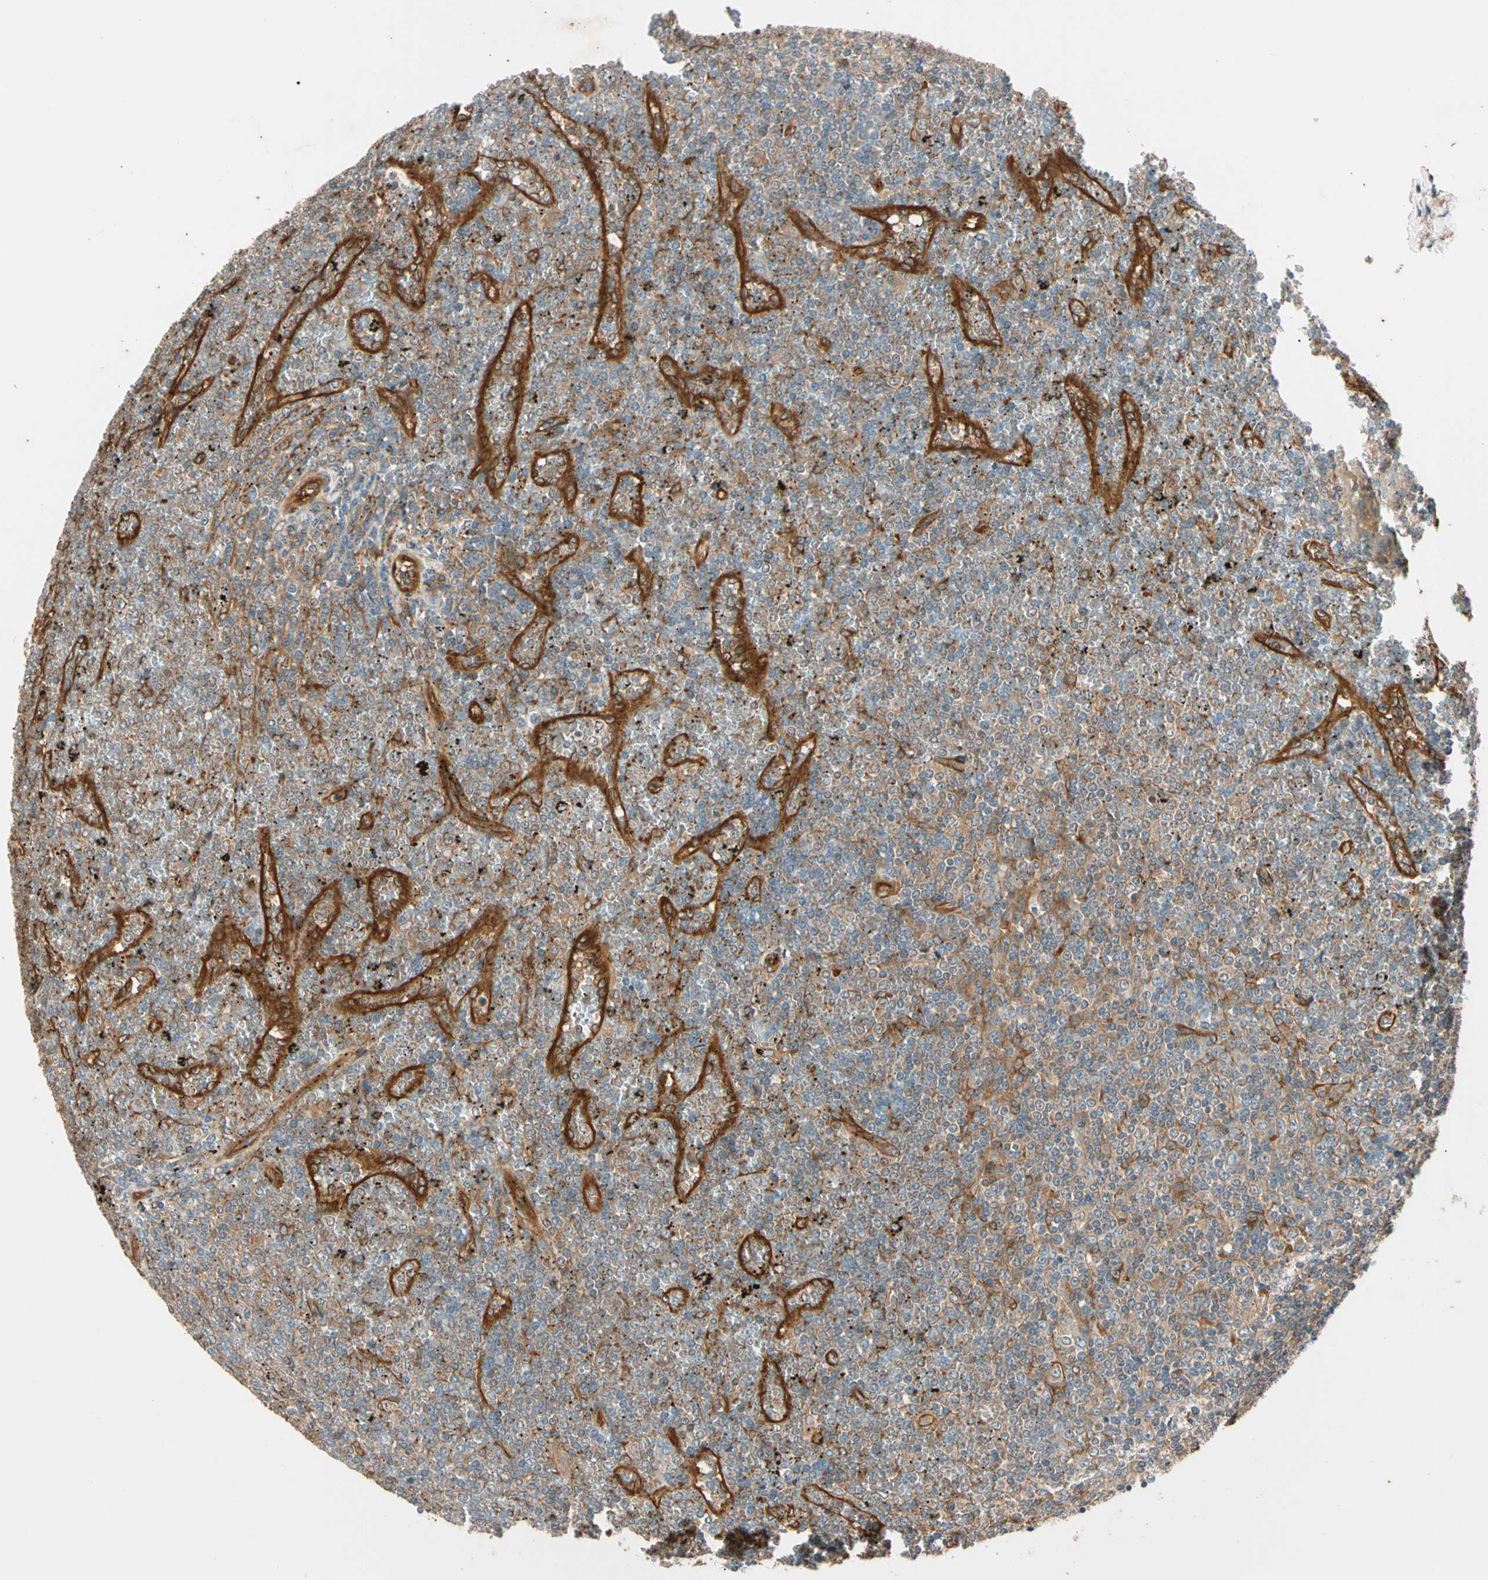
{"staining": {"intensity": "moderate", "quantity": ">75%", "location": "cytoplasmic/membranous"}, "tissue": "lymphoma", "cell_type": "Tumor cells", "image_type": "cancer", "snomed": [{"axis": "morphology", "description": "Malignant lymphoma, non-Hodgkin's type, Low grade"}, {"axis": "topography", "description": "Spleen"}], "caption": "A micrograph of lymphoma stained for a protein shows moderate cytoplasmic/membranous brown staining in tumor cells.", "gene": "ROCK2", "patient": {"sex": "female", "age": 19}}